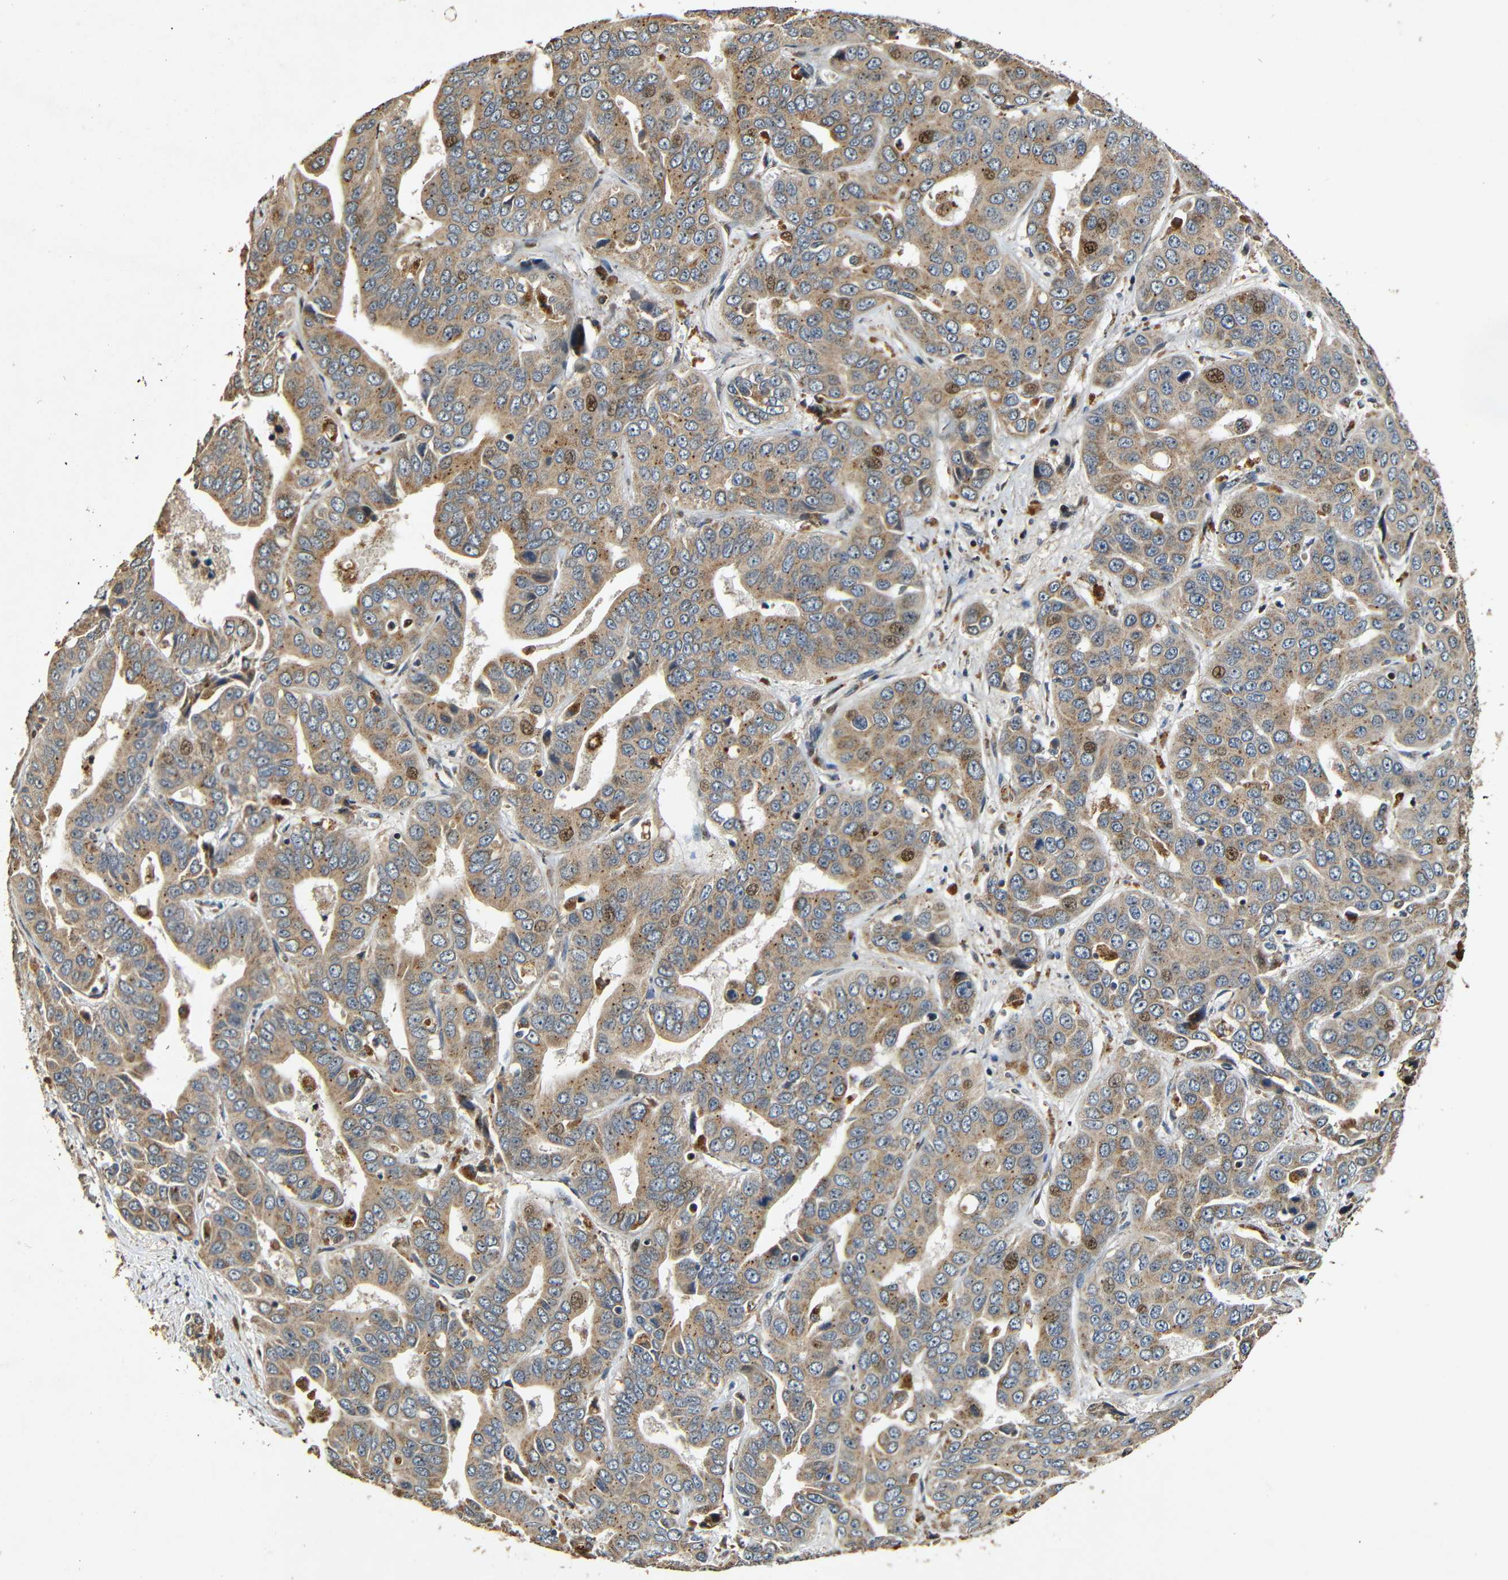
{"staining": {"intensity": "moderate", "quantity": ">75%", "location": "cytoplasmic/membranous,nuclear"}, "tissue": "liver cancer", "cell_type": "Tumor cells", "image_type": "cancer", "snomed": [{"axis": "morphology", "description": "Cholangiocarcinoma"}, {"axis": "topography", "description": "Liver"}], "caption": "The image shows a brown stain indicating the presence of a protein in the cytoplasmic/membranous and nuclear of tumor cells in cholangiocarcinoma (liver).", "gene": "KAZALD1", "patient": {"sex": "female", "age": 52}}